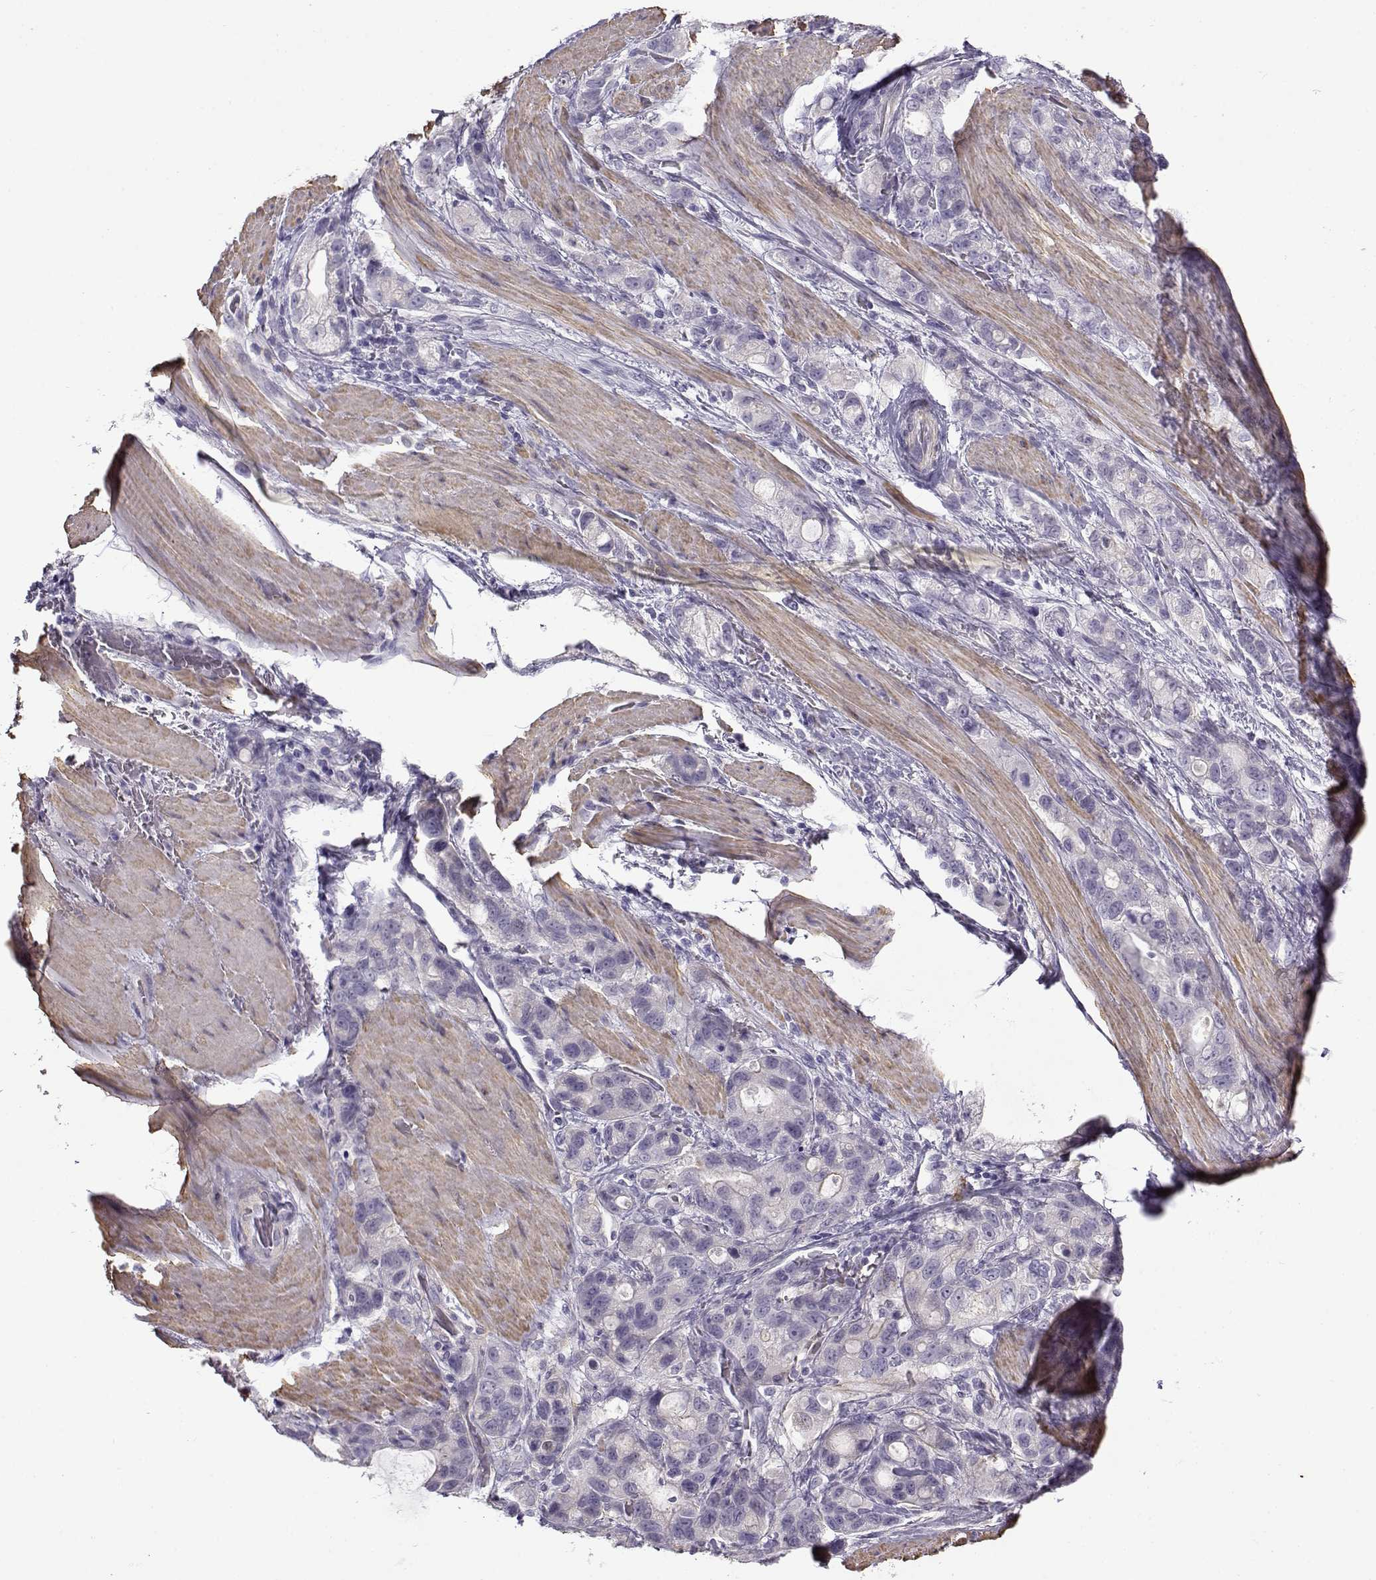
{"staining": {"intensity": "negative", "quantity": "none", "location": "none"}, "tissue": "stomach cancer", "cell_type": "Tumor cells", "image_type": "cancer", "snomed": [{"axis": "morphology", "description": "Adenocarcinoma, NOS"}, {"axis": "topography", "description": "Stomach"}], "caption": "A photomicrograph of human stomach cancer (adenocarcinoma) is negative for staining in tumor cells.", "gene": "UCP3", "patient": {"sex": "male", "age": 63}}